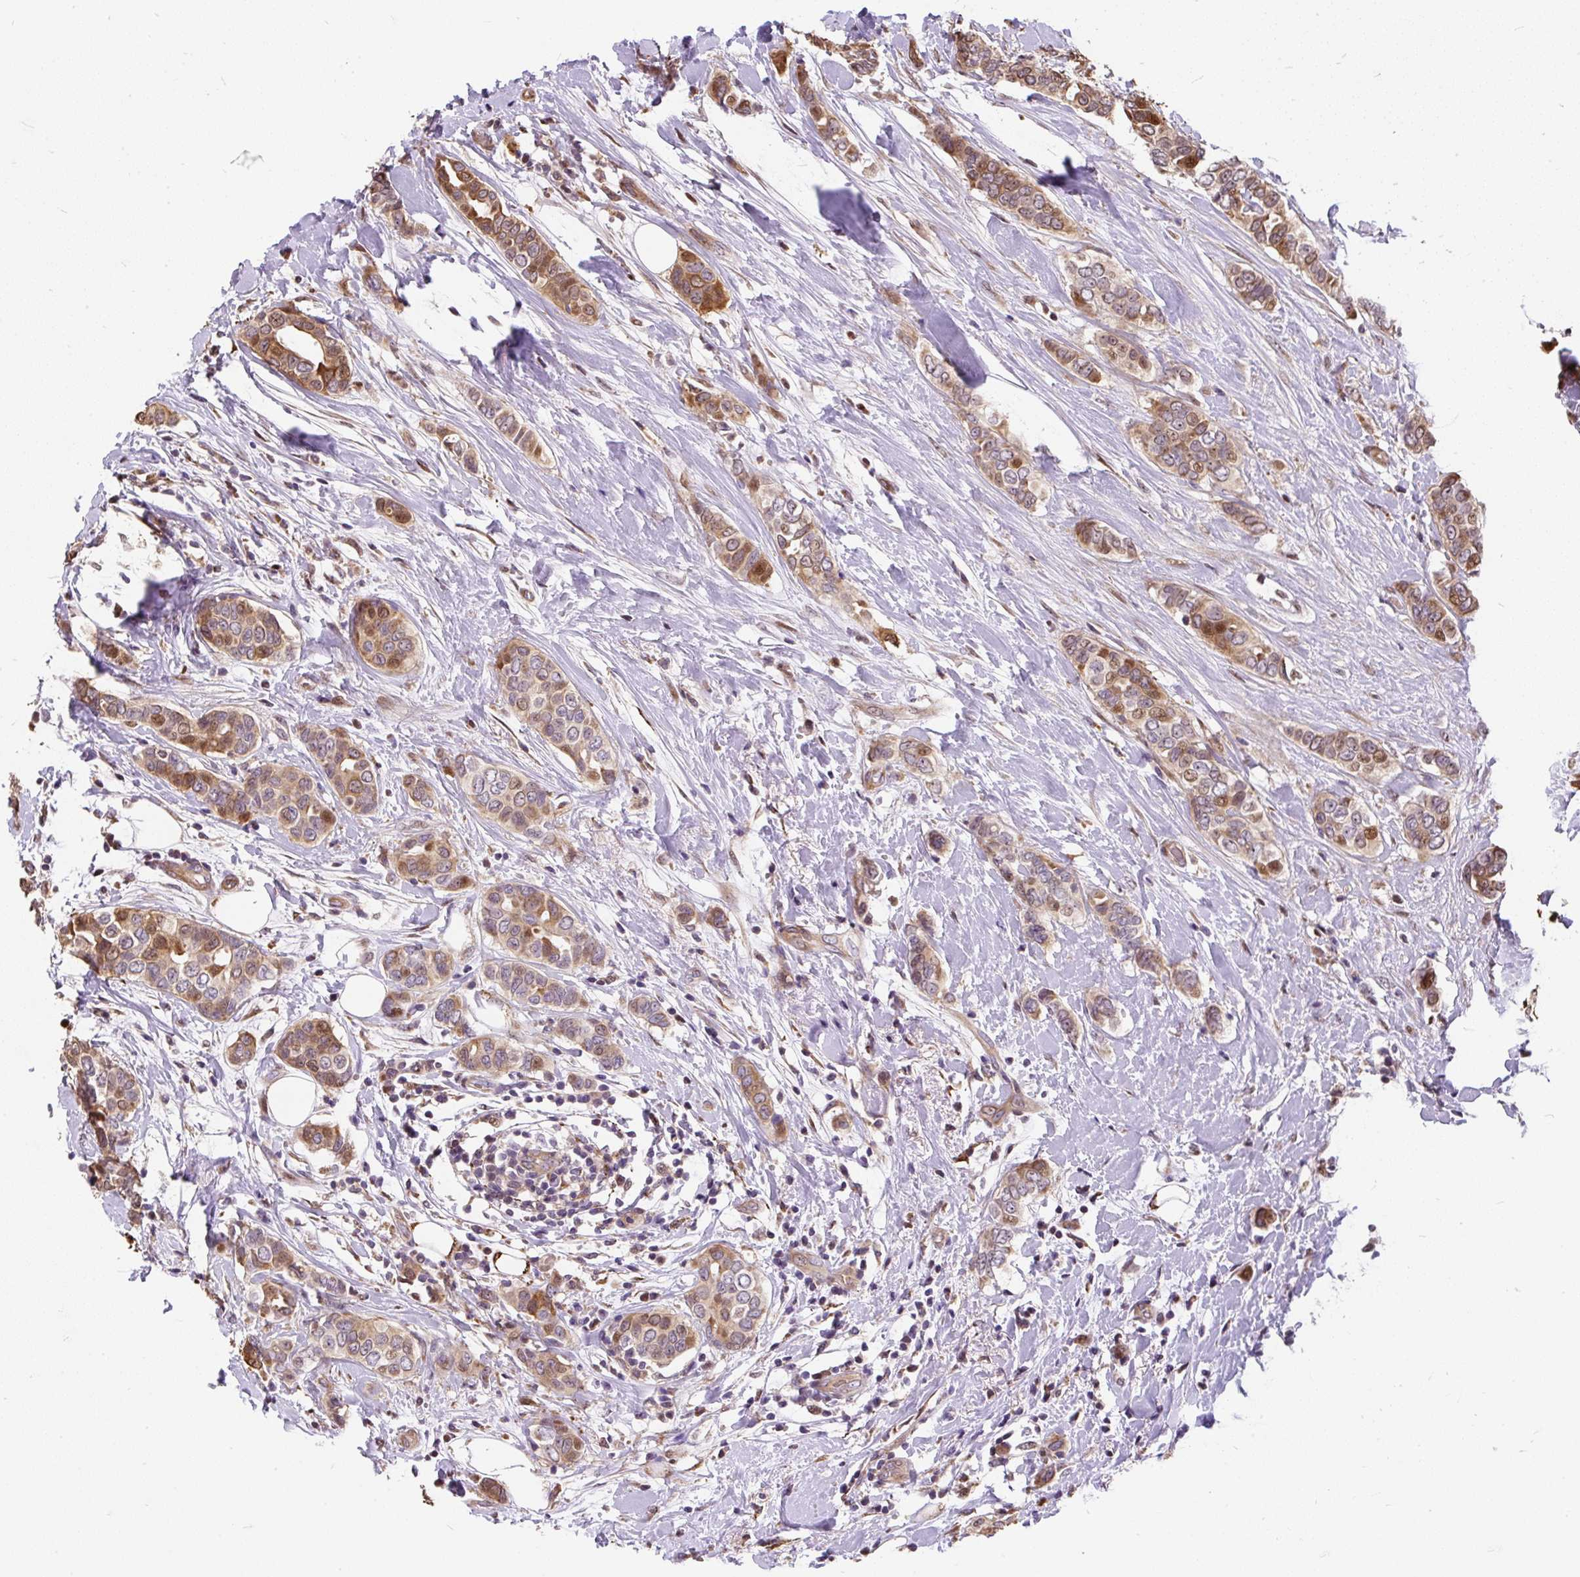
{"staining": {"intensity": "moderate", "quantity": ">75%", "location": "cytoplasmic/membranous,nuclear"}, "tissue": "breast cancer", "cell_type": "Tumor cells", "image_type": "cancer", "snomed": [{"axis": "morphology", "description": "Lobular carcinoma"}, {"axis": "topography", "description": "Breast"}], "caption": "Brown immunohistochemical staining in breast cancer (lobular carcinoma) demonstrates moderate cytoplasmic/membranous and nuclear expression in approximately >75% of tumor cells. (Stains: DAB (3,3'-diaminobenzidine) in brown, nuclei in blue, Microscopy: brightfield microscopy at high magnification).", "gene": "PUS7L", "patient": {"sex": "female", "age": 51}}